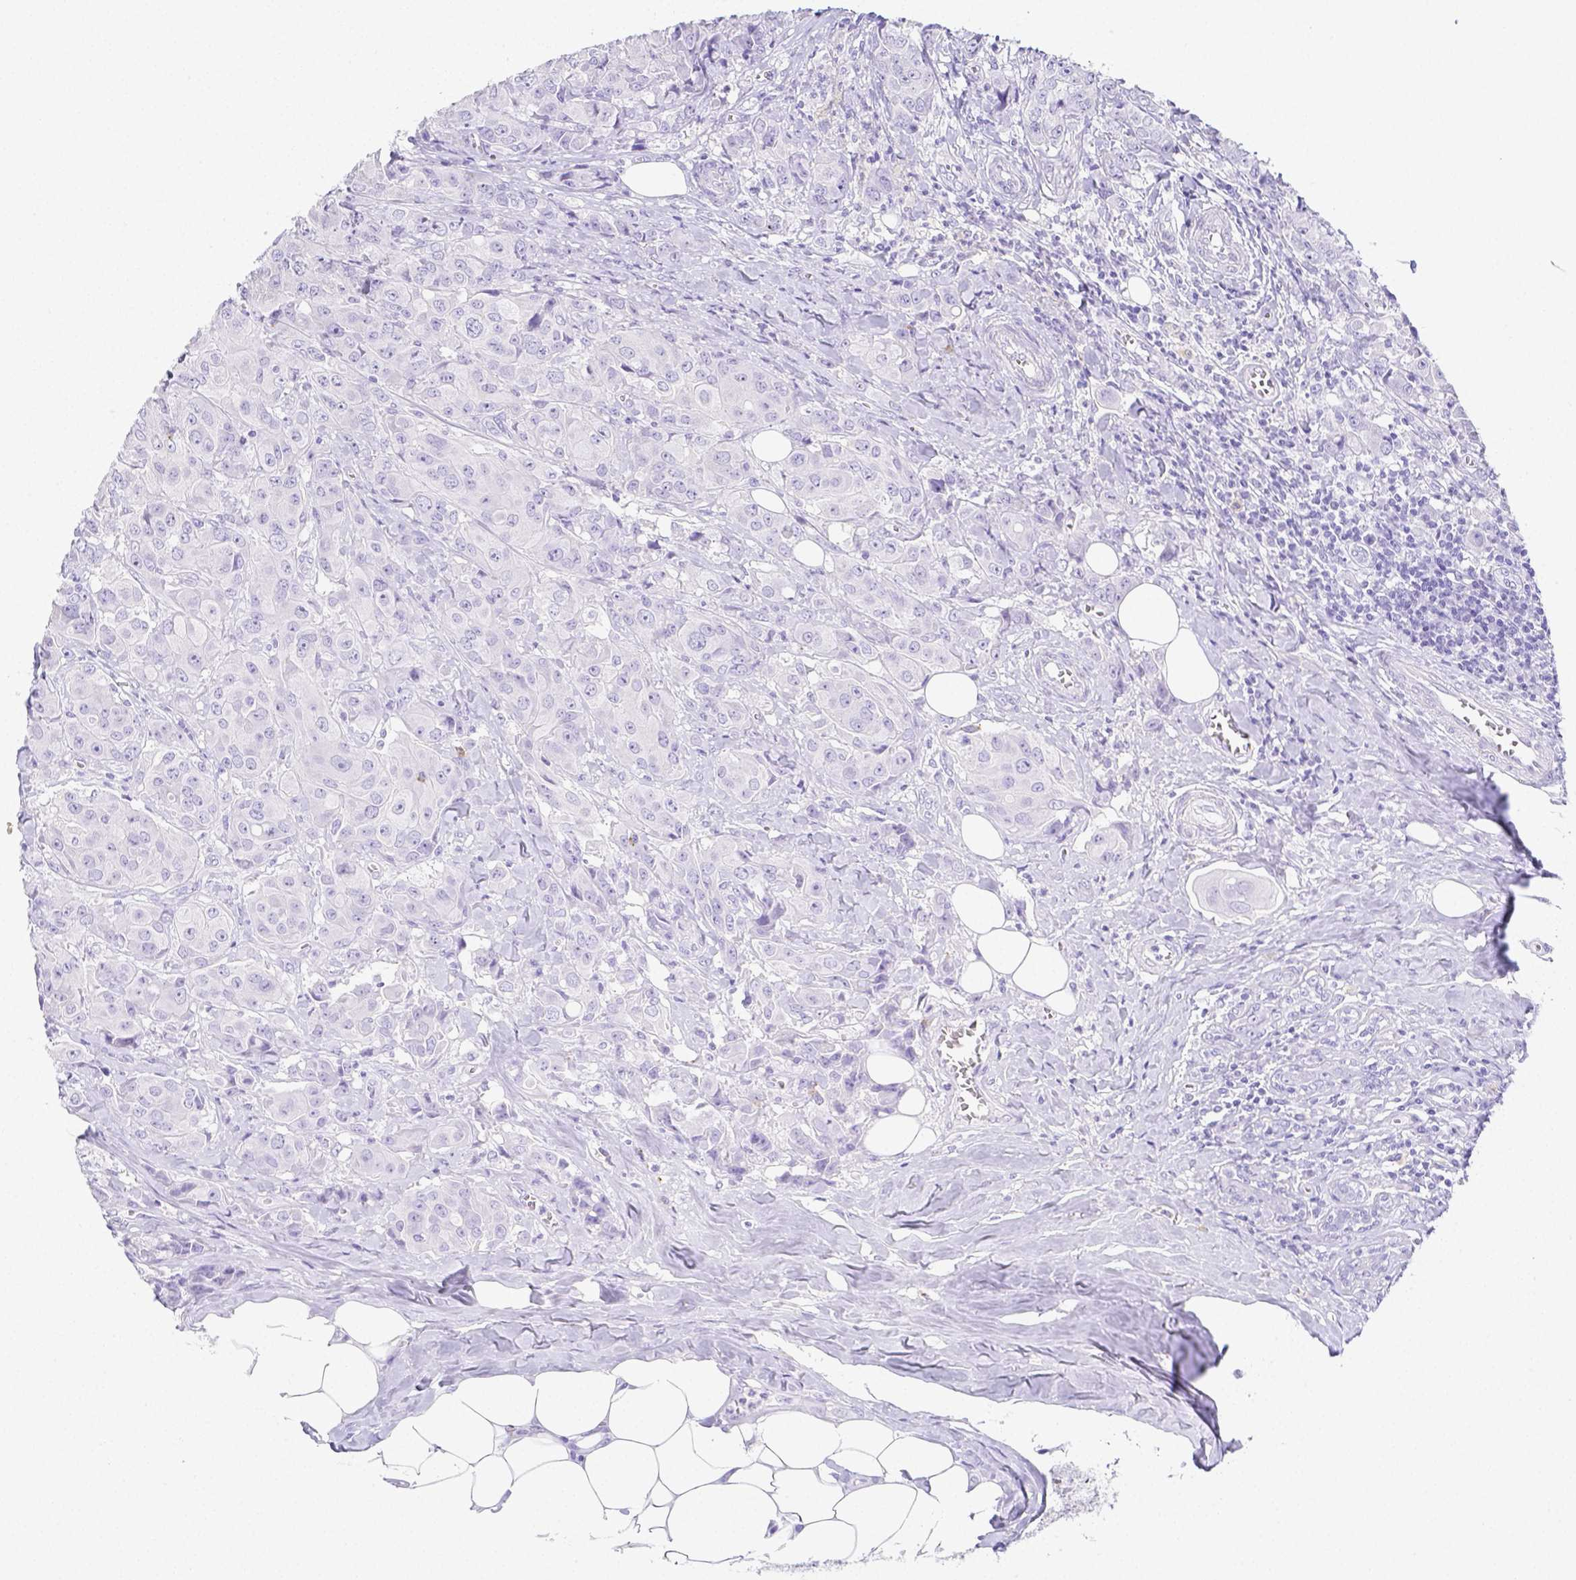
{"staining": {"intensity": "negative", "quantity": "none", "location": "none"}, "tissue": "breast cancer", "cell_type": "Tumor cells", "image_type": "cancer", "snomed": [{"axis": "morphology", "description": "Normal tissue, NOS"}, {"axis": "morphology", "description": "Duct carcinoma"}, {"axis": "topography", "description": "Breast"}], "caption": "Infiltrating ductal carcinoma (breast) stained for a protein using immunohistochemistry (IHC) exhibits no positivity tumor cells.", "gene": "ARHGAP36", "patient": {"sex": "female", "age": 43}}